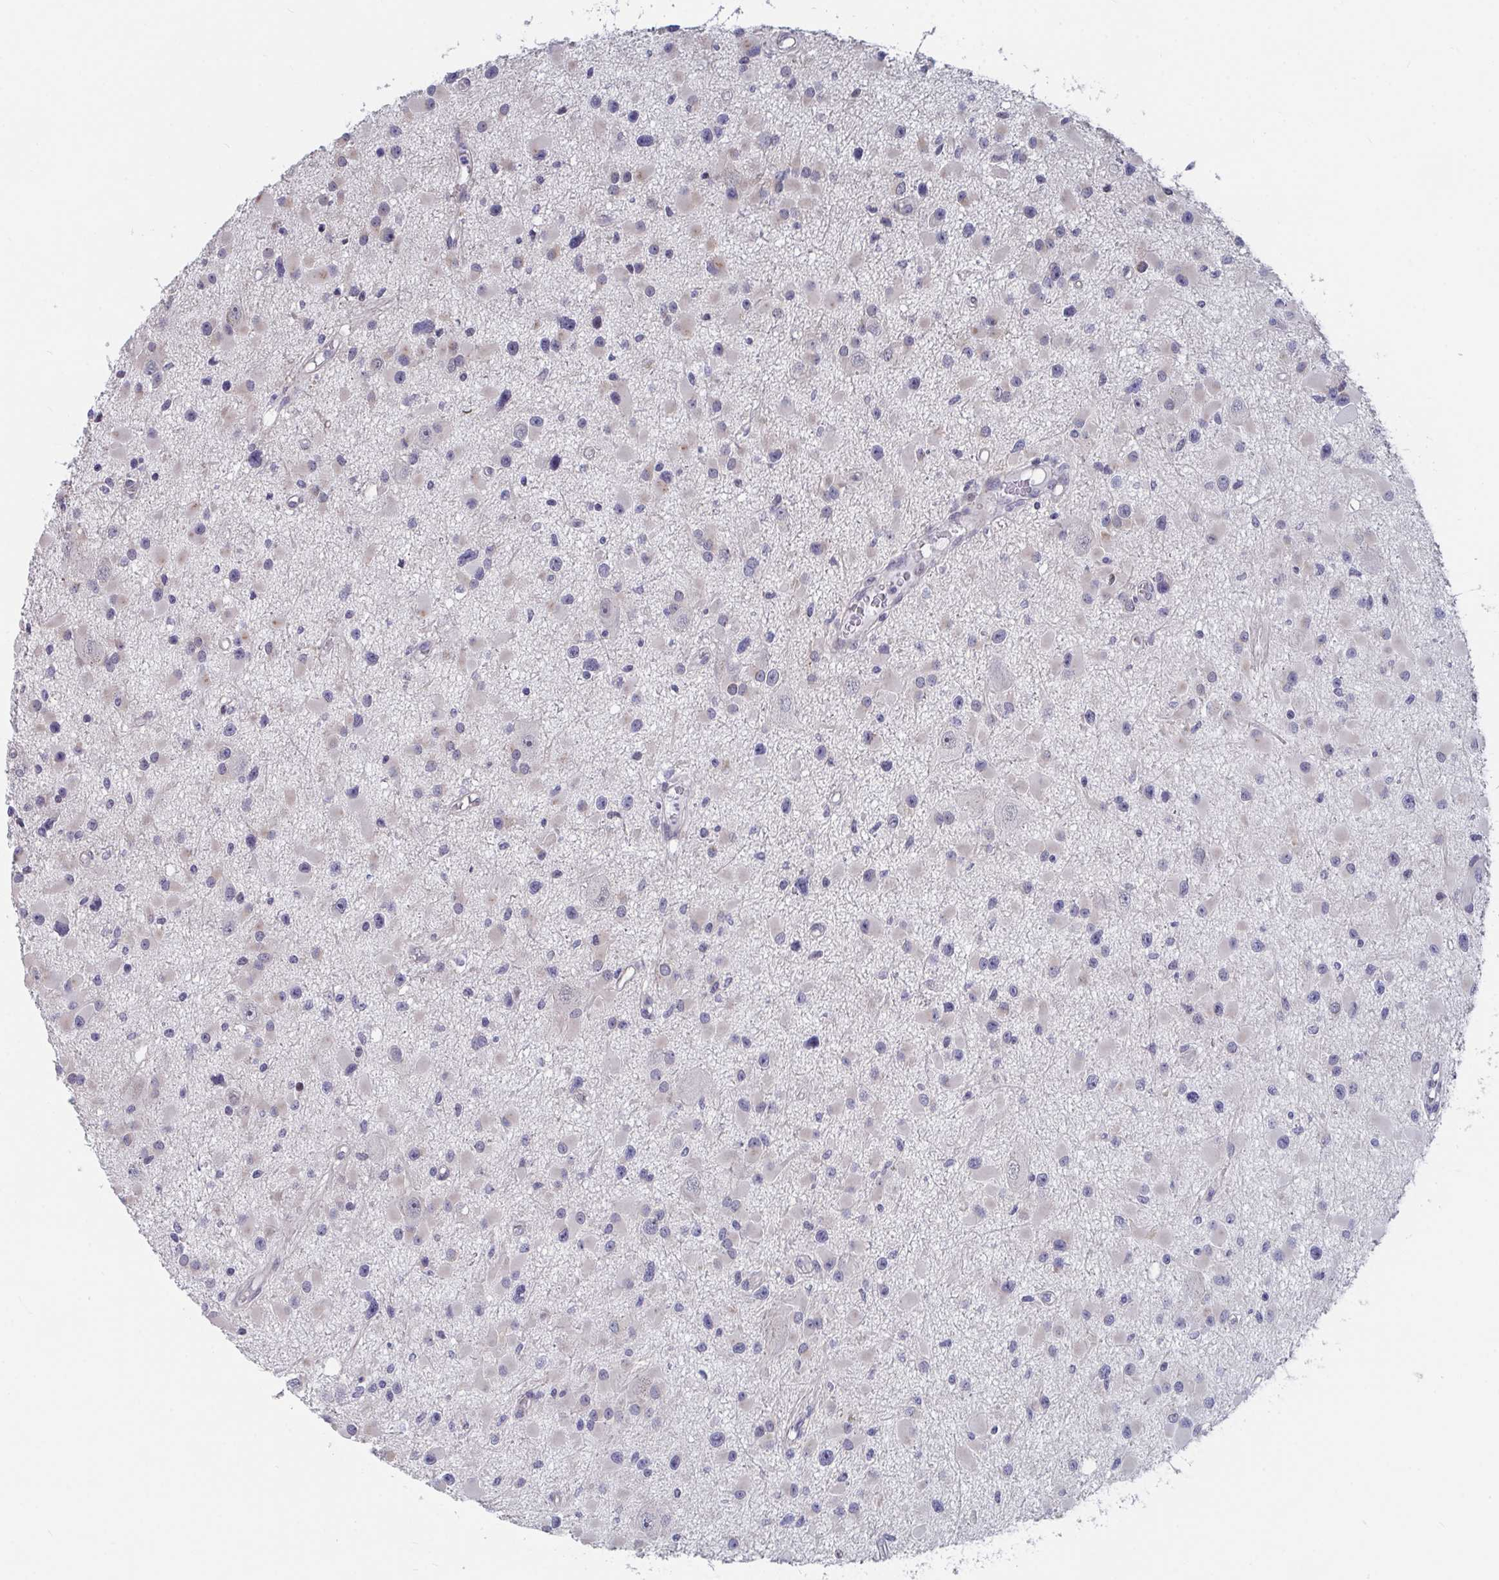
{"staining": {"intensity": "negative", "quantity": "none", "location": "none"}, "tissue": "glioma", "cell_type": "Tumor cells", "image_type": "cancer", "snomed": [{"axis": "morphology", "description": "Glioma, malignant, High grade"}, {"axis": "topography", "description": "Brain"}], "caption": "Immunohistochemical staining of human glioma demonstrates no significant positivity in tumor cells. The staining is performed using DAB (3,3'-diaminobenzidine) brown chromogen with nuclei counter-stained in using hematoxylin.", "gene": "FAM156B", "patient": {"sex": "male", "age": 54}}